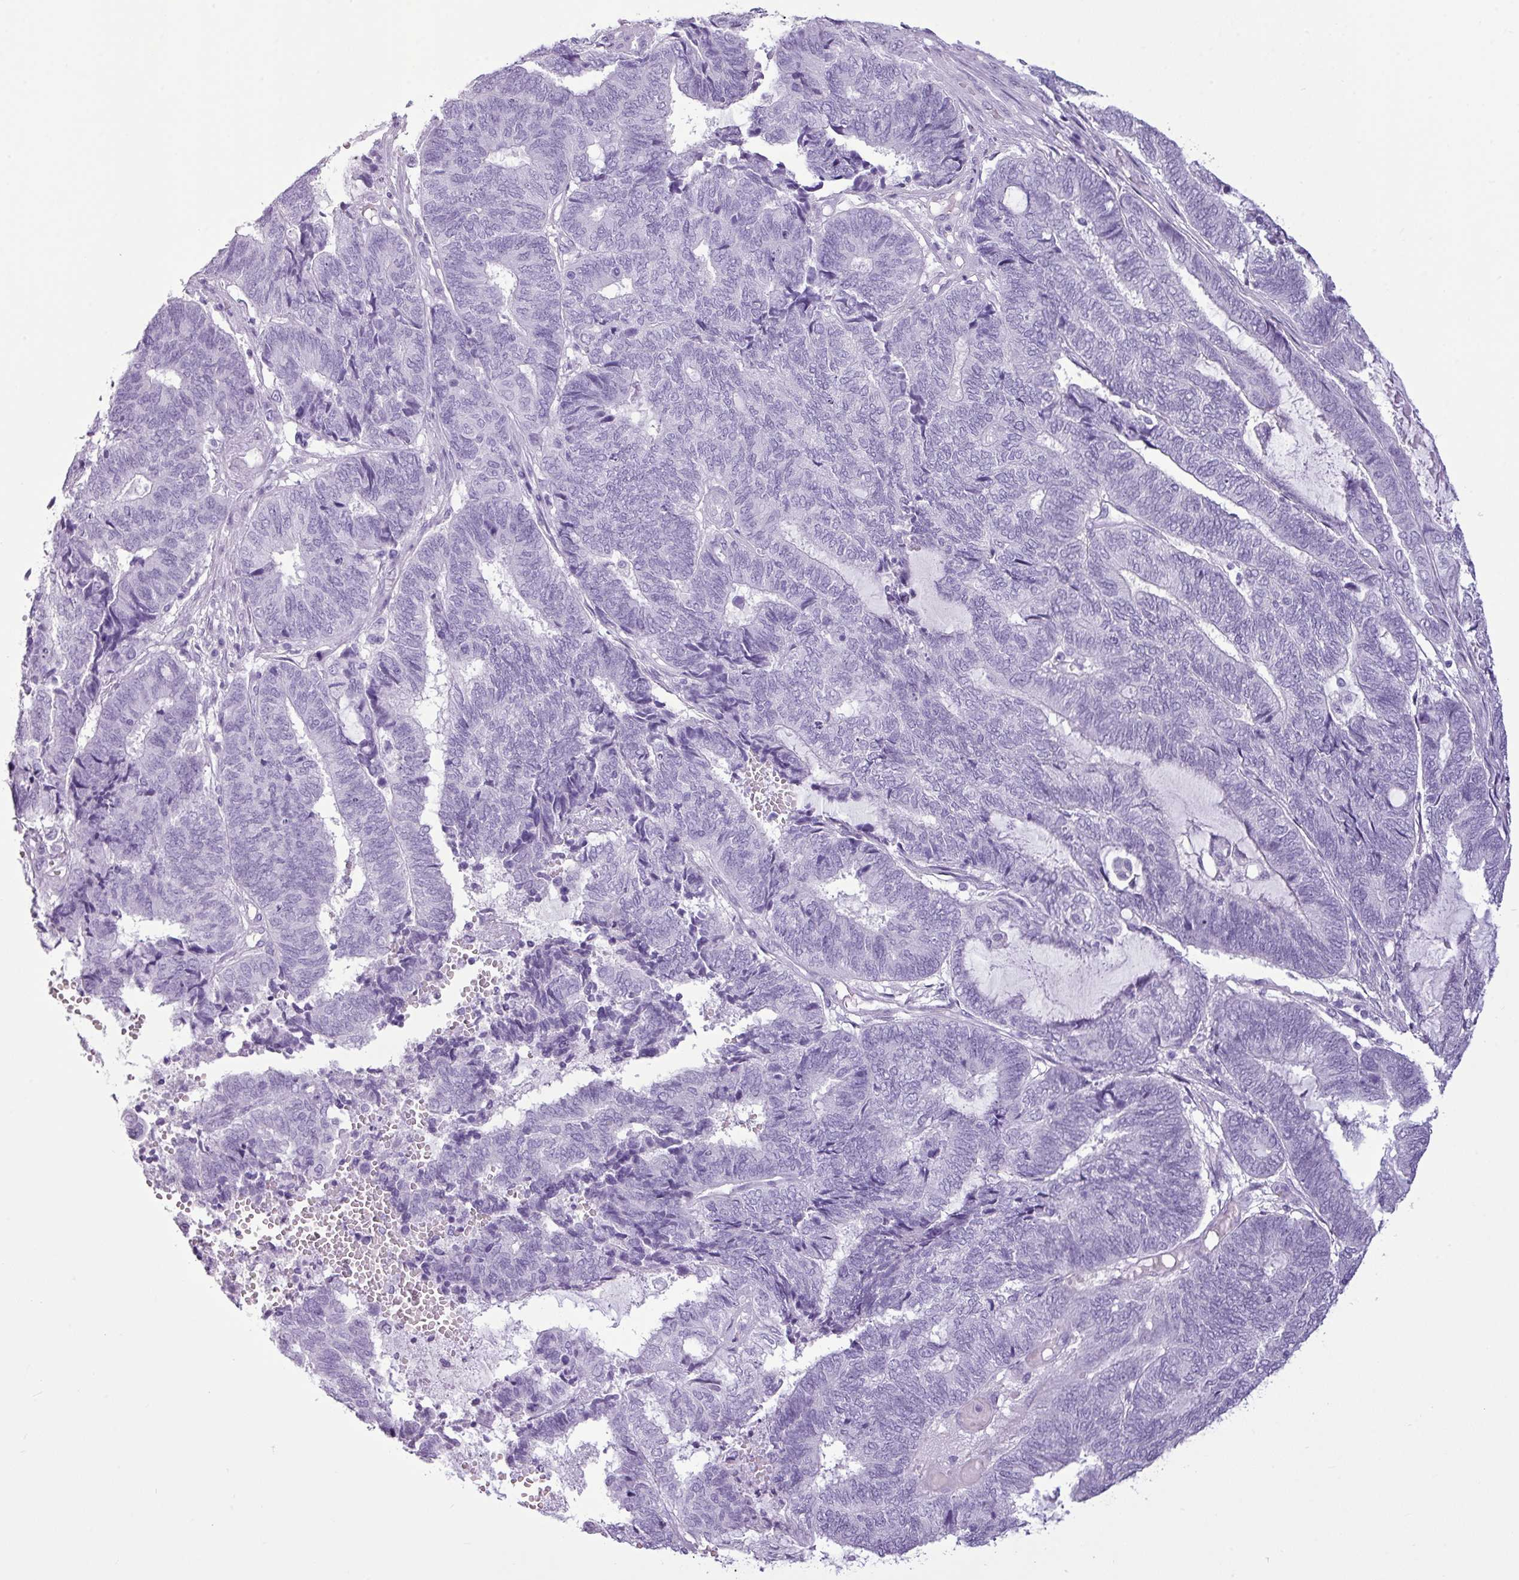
{"staining": {"intensity": "negative", "quantity": "none", "location": "none"}, "tissue": "endometrial cancer", "cell_type": "Tumor cells", "image_type": "cancer", "snomed": [{"axis": "morphology", "description": "Adenocarcinoma, NOS"}, {"axis": "topography", "description": "Uterus"}, {"axis": "topography", "description": "Endometrium"}], "caption": "Protein analysis of endometrial cancer (adenocarcinoma) reveals no significant staining in tumor cells.", "gene": "AMY1B", "patient": {"sex": "female", "age": 70}}